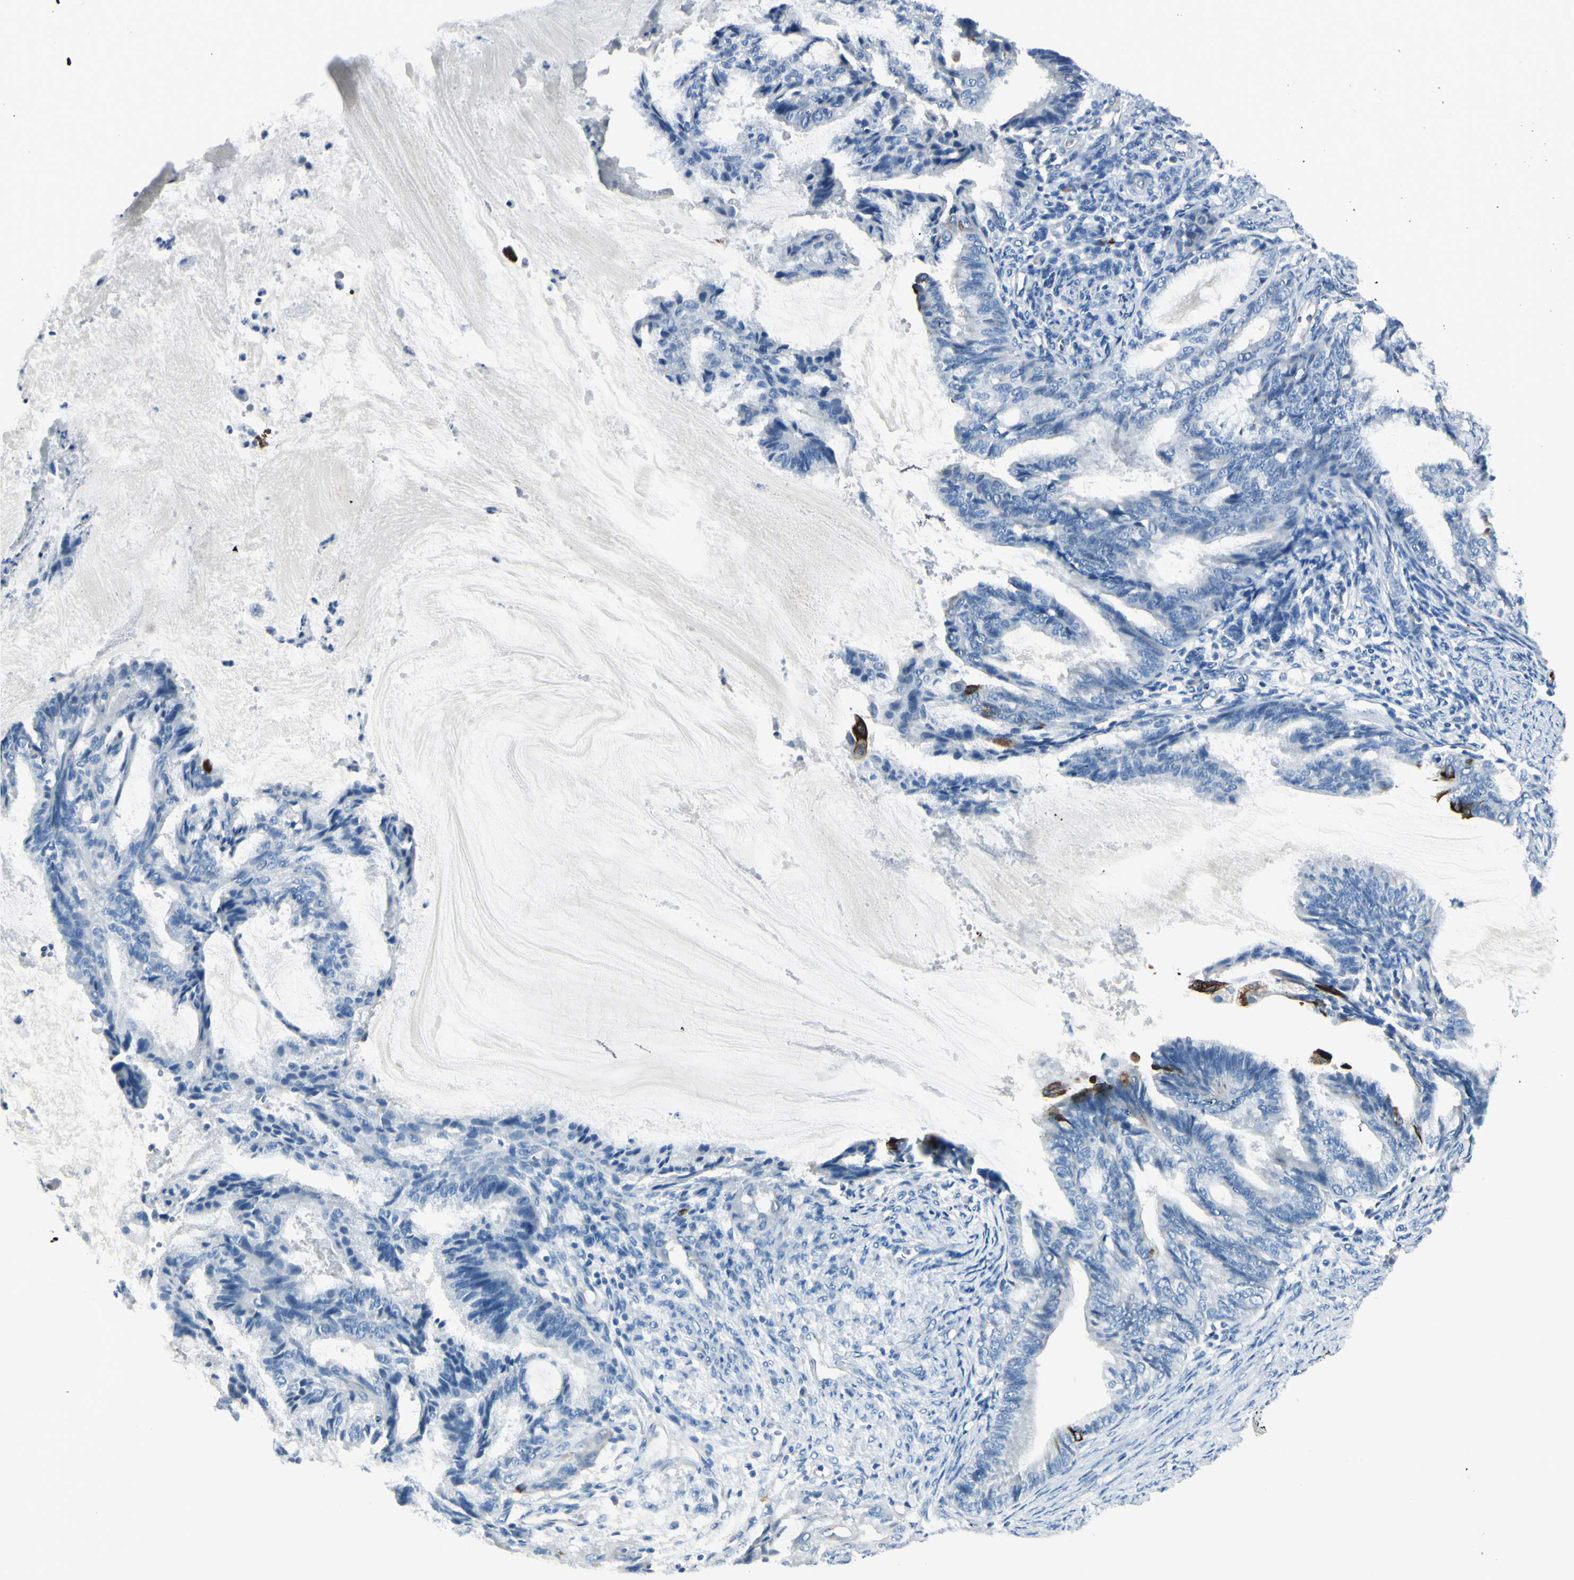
{"staining": {"intensity": "strong", "quantity": "<25%", "location": "cytoplasmic/membranous"}, "tissue": "endometrial cancer", "cell_type": "Tumor cells", "image_type": "cancer", "snomed": [{"axis": "morphology", "description": "Adenocarcinoma, NOS"}, {"axis": "topography", "description": "Endometrium"}], "caption": "Brown immunohistochemical staining in endometrial cancer exhibits strong cytoplasmic/membranous staining in approximately <25% of tumor cells.", "gene": "DLG4", "patient": {"sex": "female", "age": 86}}